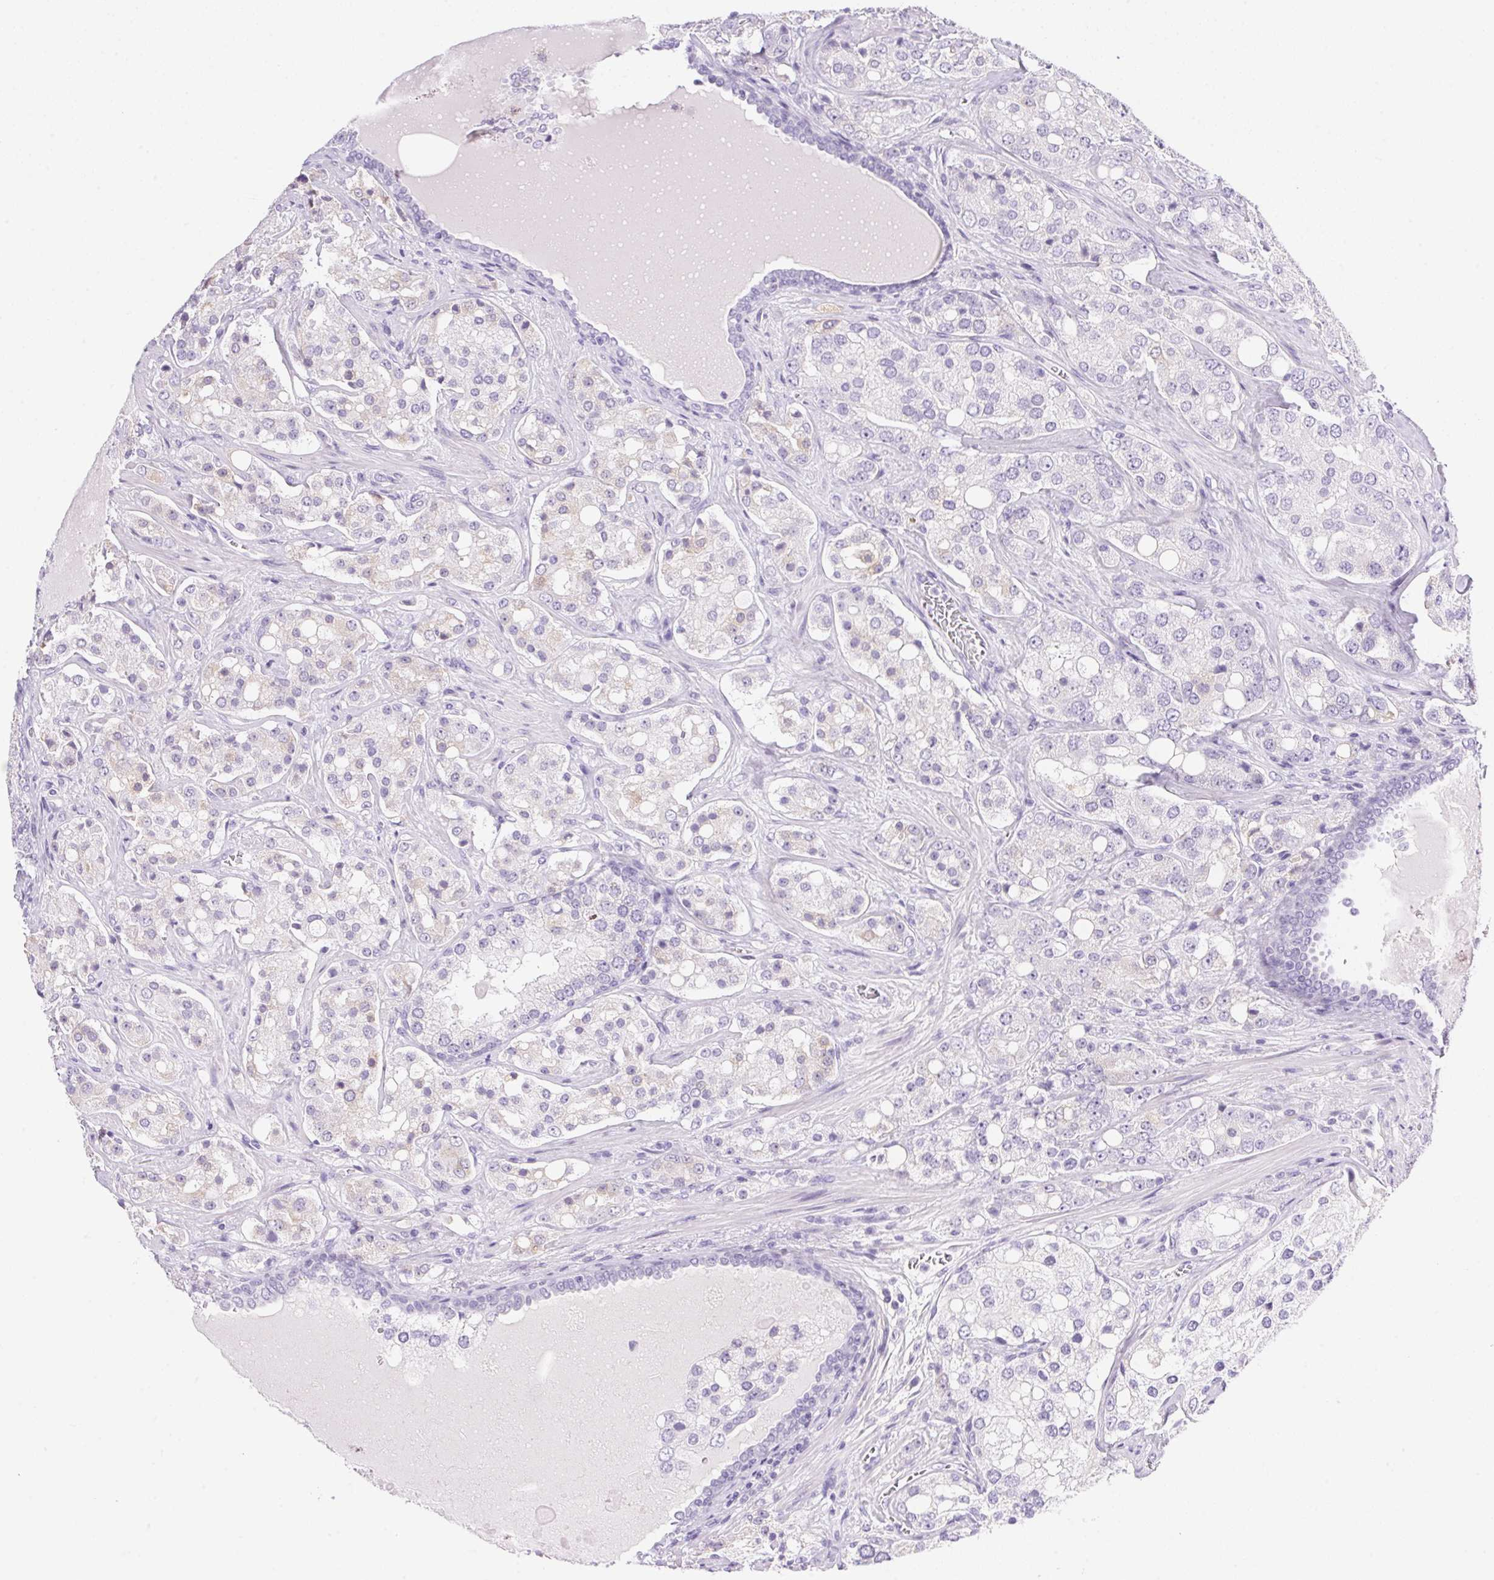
{"staining": {"intensity": "negative", "quantity": "none", "location": "none"}, "tissue": "prostate cancer", "cell_type": "Tumor cells", "image_type": "cancer", "snomed": [{"axis": "morphology", "description": "Adenocarcinoma, High grade"}, {"axis": "topography", "description": "Prostate"}], "caption": "The immunohistochemistry (IHC) photomicrograph has no significant positivity in tumor cells of prostate cancer tissue.", "gene": "DHCR24", "patient": {"sex": "male", "age": 67}}